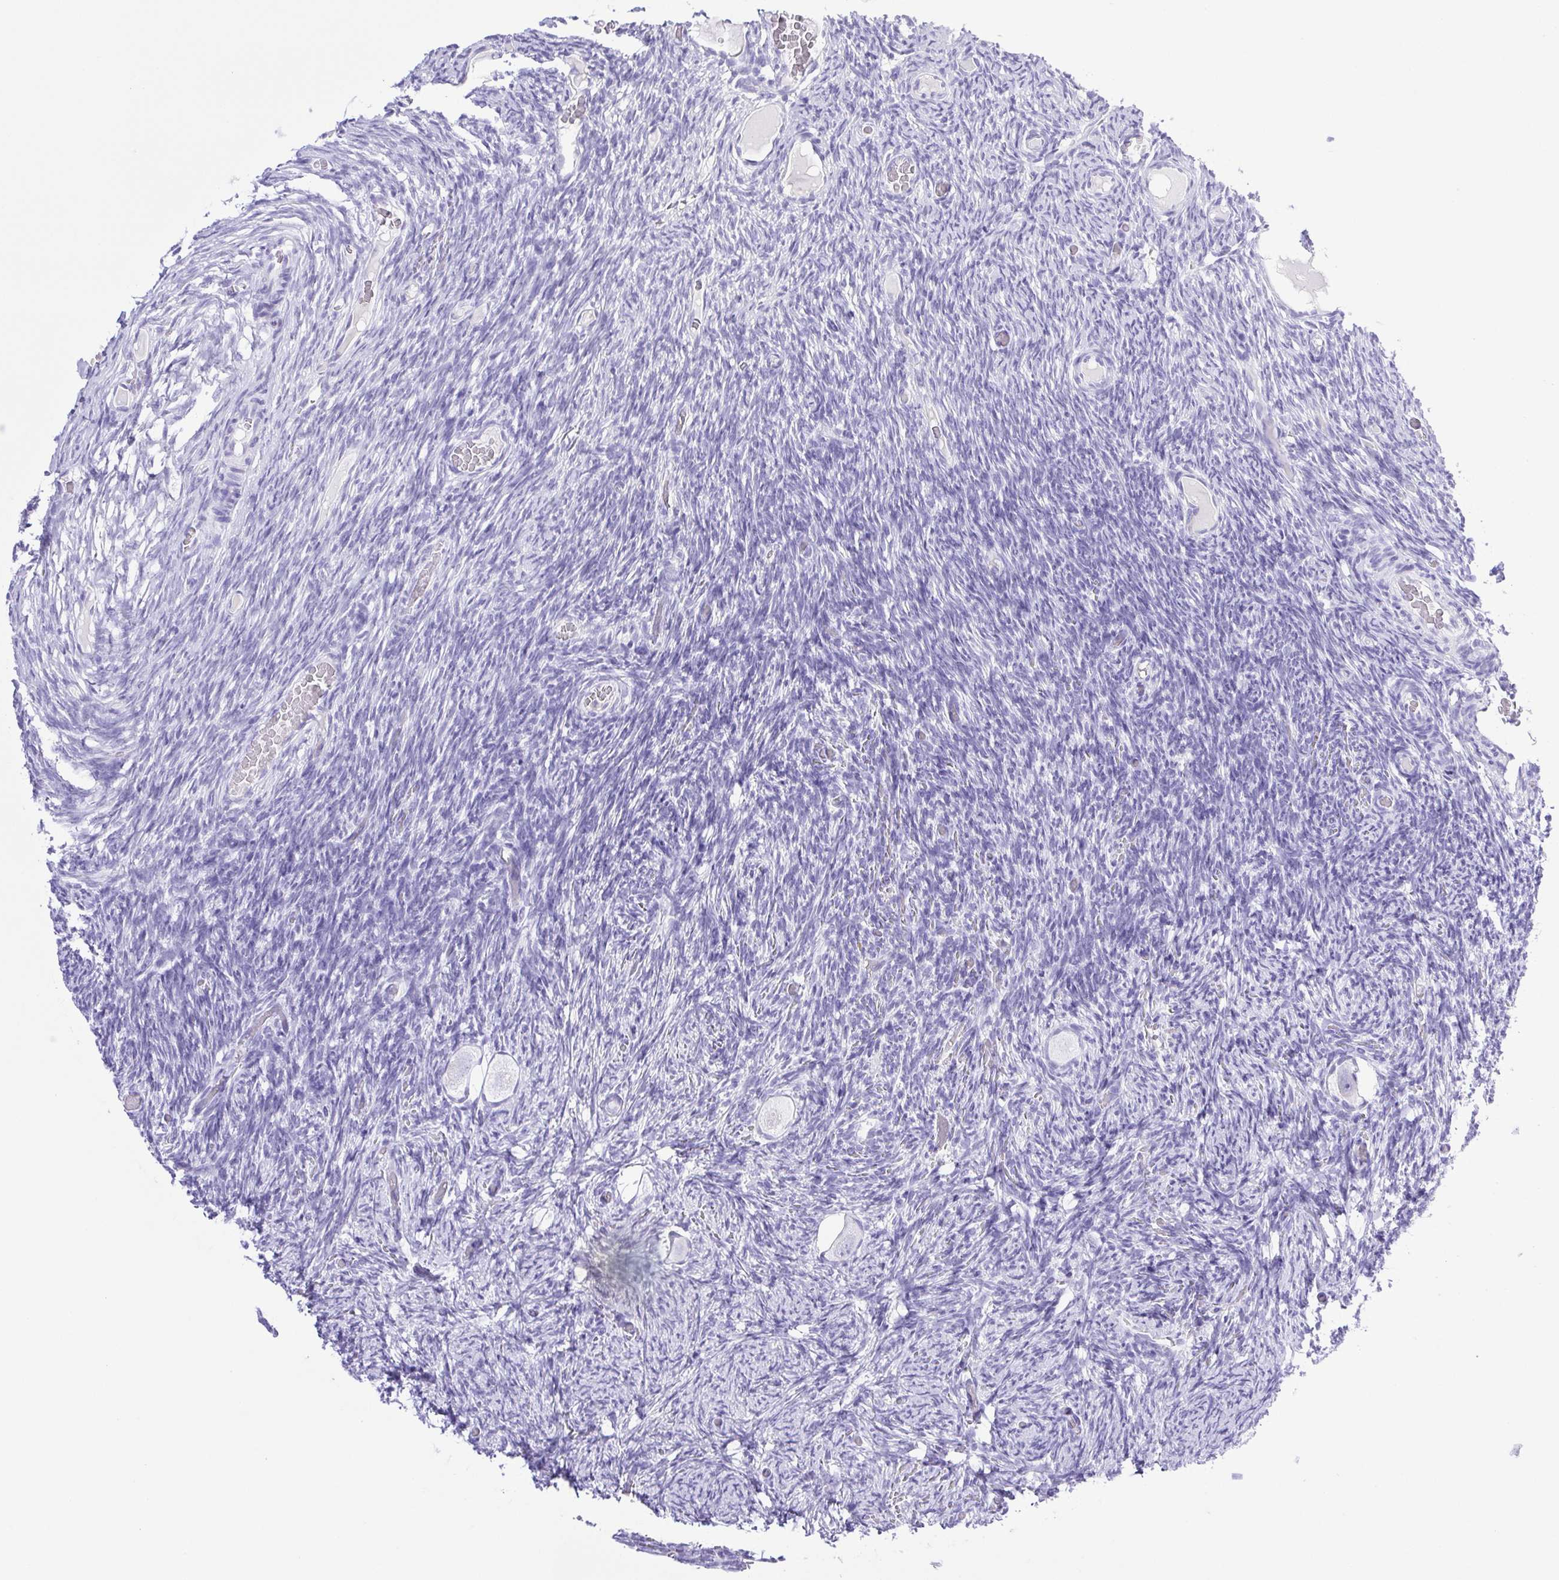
{"staining": {"intensity": "negative", "quantity": "none", "location": "none"}, "tissue": "ovary", "cell_type": "Follicle cells", "image_type": "normal", "snomed": [{"axis": "morphology", "description": "Normal tissue, NOS"}, {"axis": "topography", "description": "Ovary"}], "caption": "IHC of unremarkable human ovary reveals no positivity in follicle cells.", "gene": "SYNPR", "patient": {"sex": "female", "age": 34}}